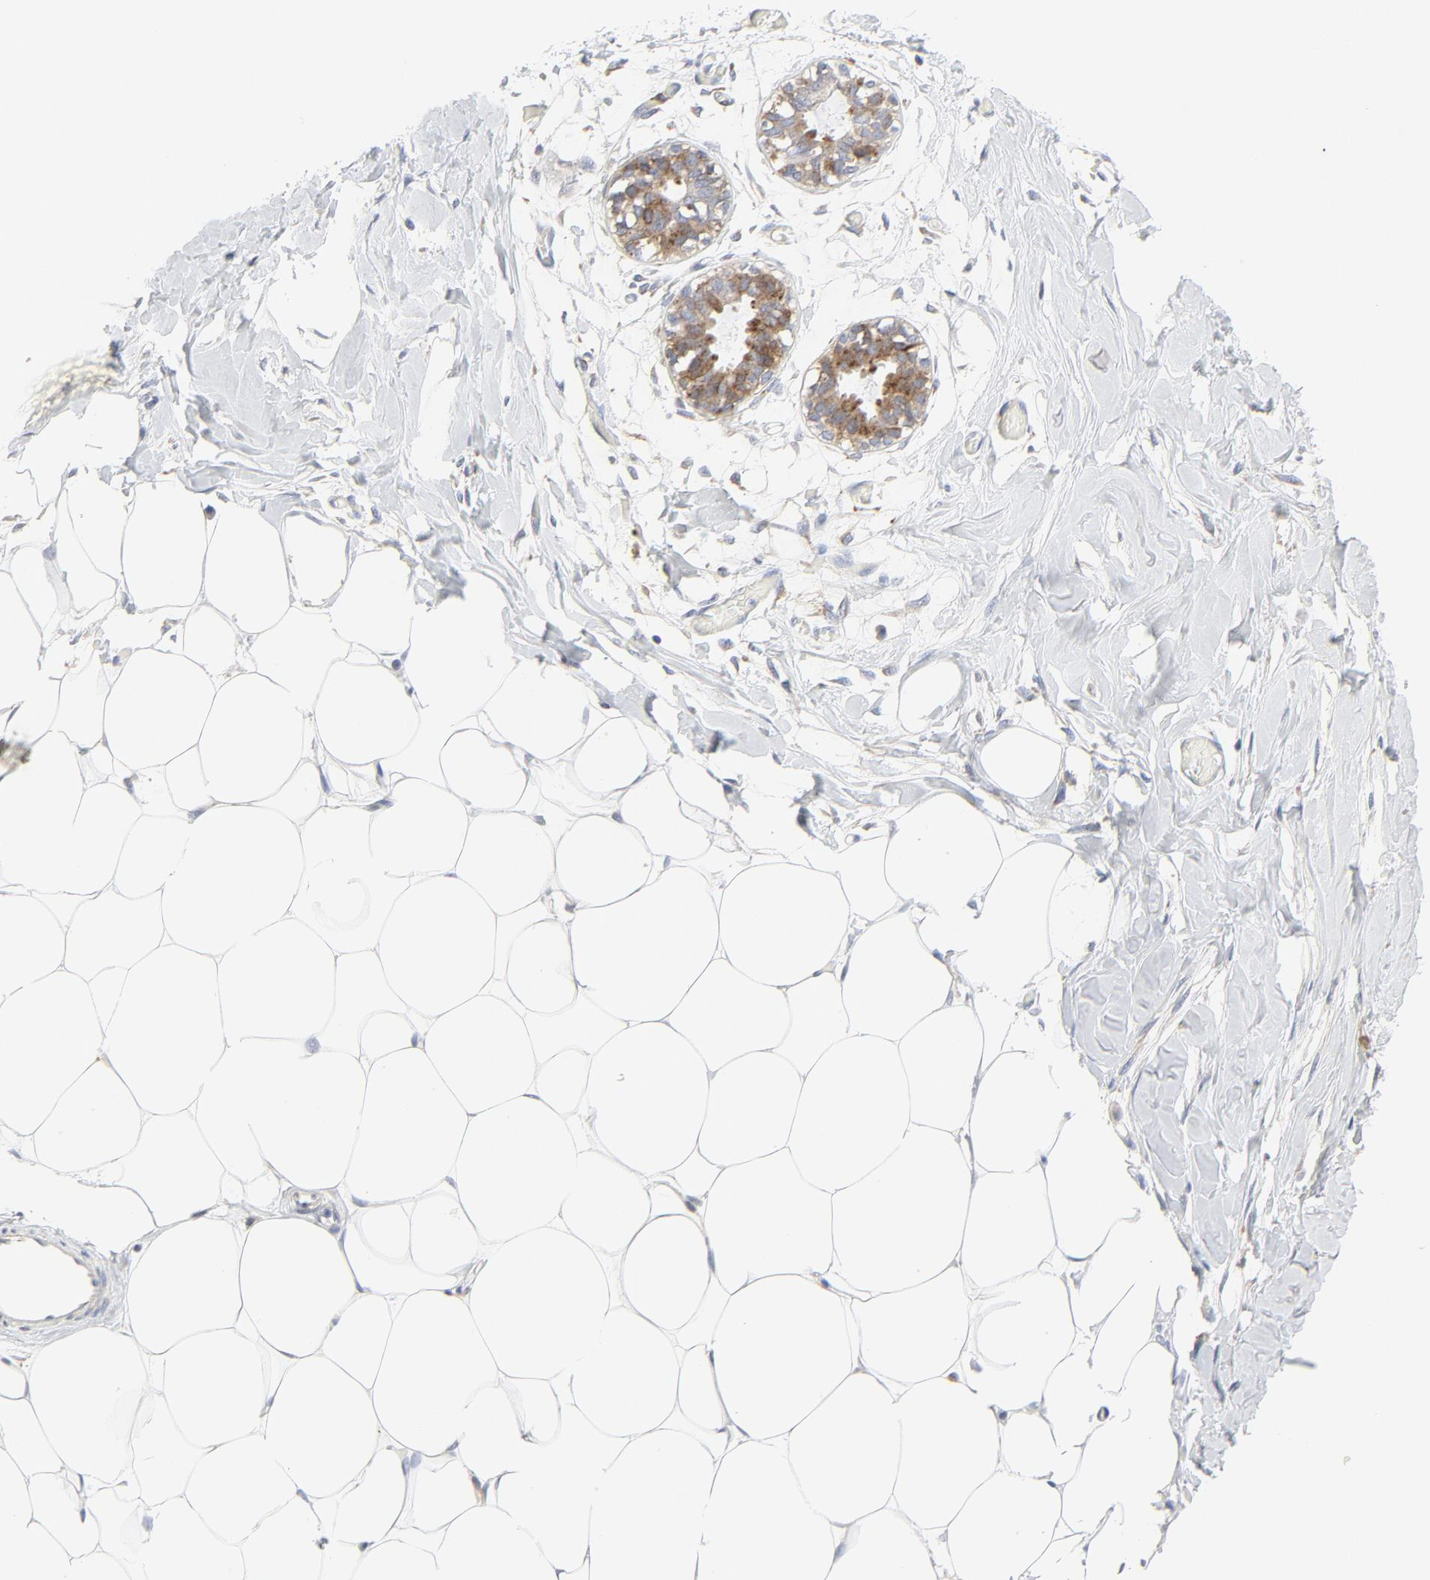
{"staining": {"intensity": "negative", "quantity": "none", "location": "none"}, "tissue": "breast", "cell_type": "Adipocytes", "image_type": "normal", "snomed": [{"axis": "morphology", "description": "Normal tissue, NOS"}, {"axis": "topography", "description": "Breast"}, {"axis": "topography", "description": "Adipose tissue"}], "caption": "Adipocytes show no significant expression in normal breast. (Brightfield microscopy of DAB (3,3'-diaminobenzidine) IHC at high magnification).", "gene": "LRP6", "patient": {"sex": "female", "age": 25}}